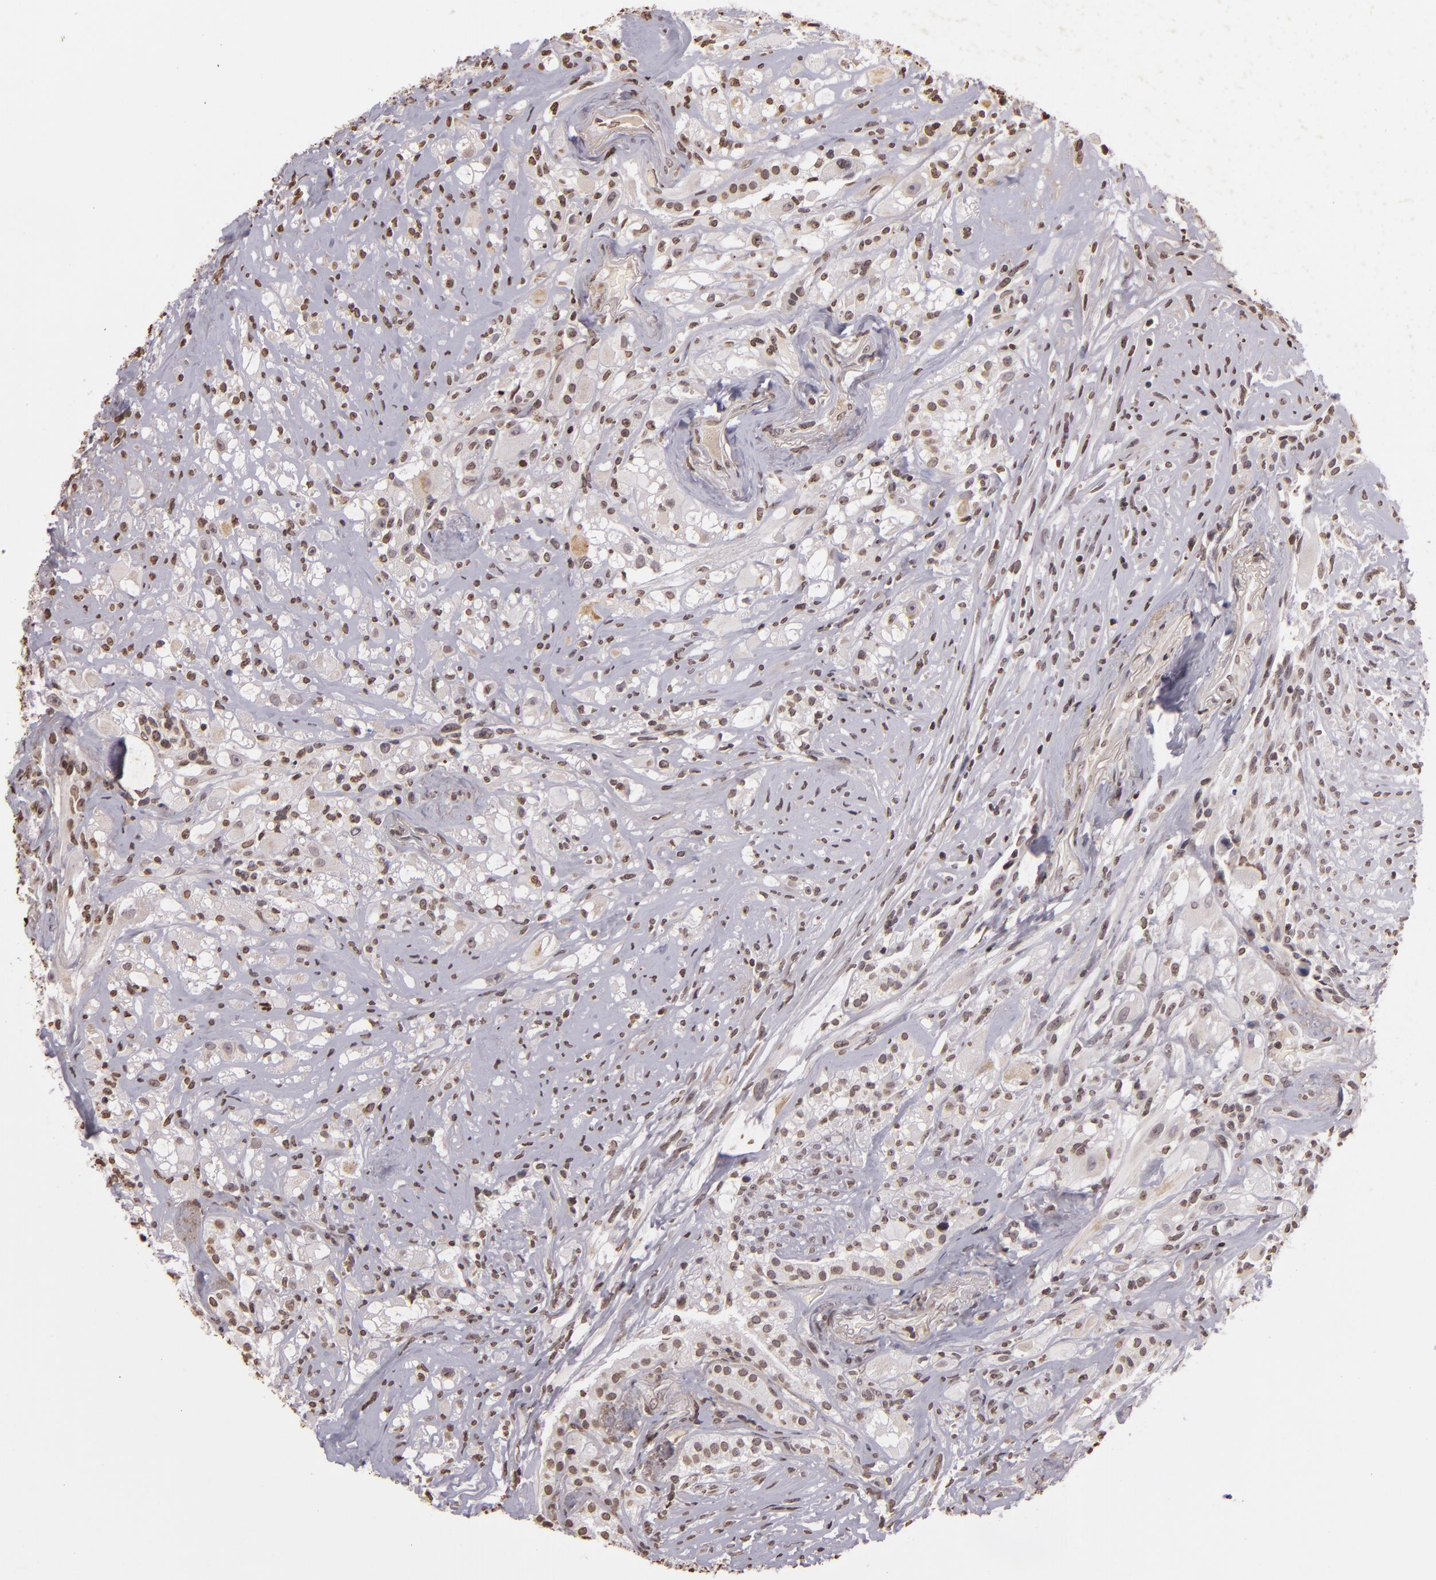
{"staining": {"intensity": "weak", "quantity": "25%-75%", "location": "nuclear"}, "tissue": "glioma", "cell_type": "Tumor cells", "image_type": "cancer", "snomed": [{"axis": "morphology", "description": "Glioma, malignant, High grade"}, {"axis": "topography", "description": "Brain"}], "caption": "Immunohistochemistry (DAB) staining of human malignant high-grade glioma displays weak nuclear protein positivity in approximately 25%-75% of tumor cells.", "gene": "THRB", "patient": {"sex": "male", "age": 48}}